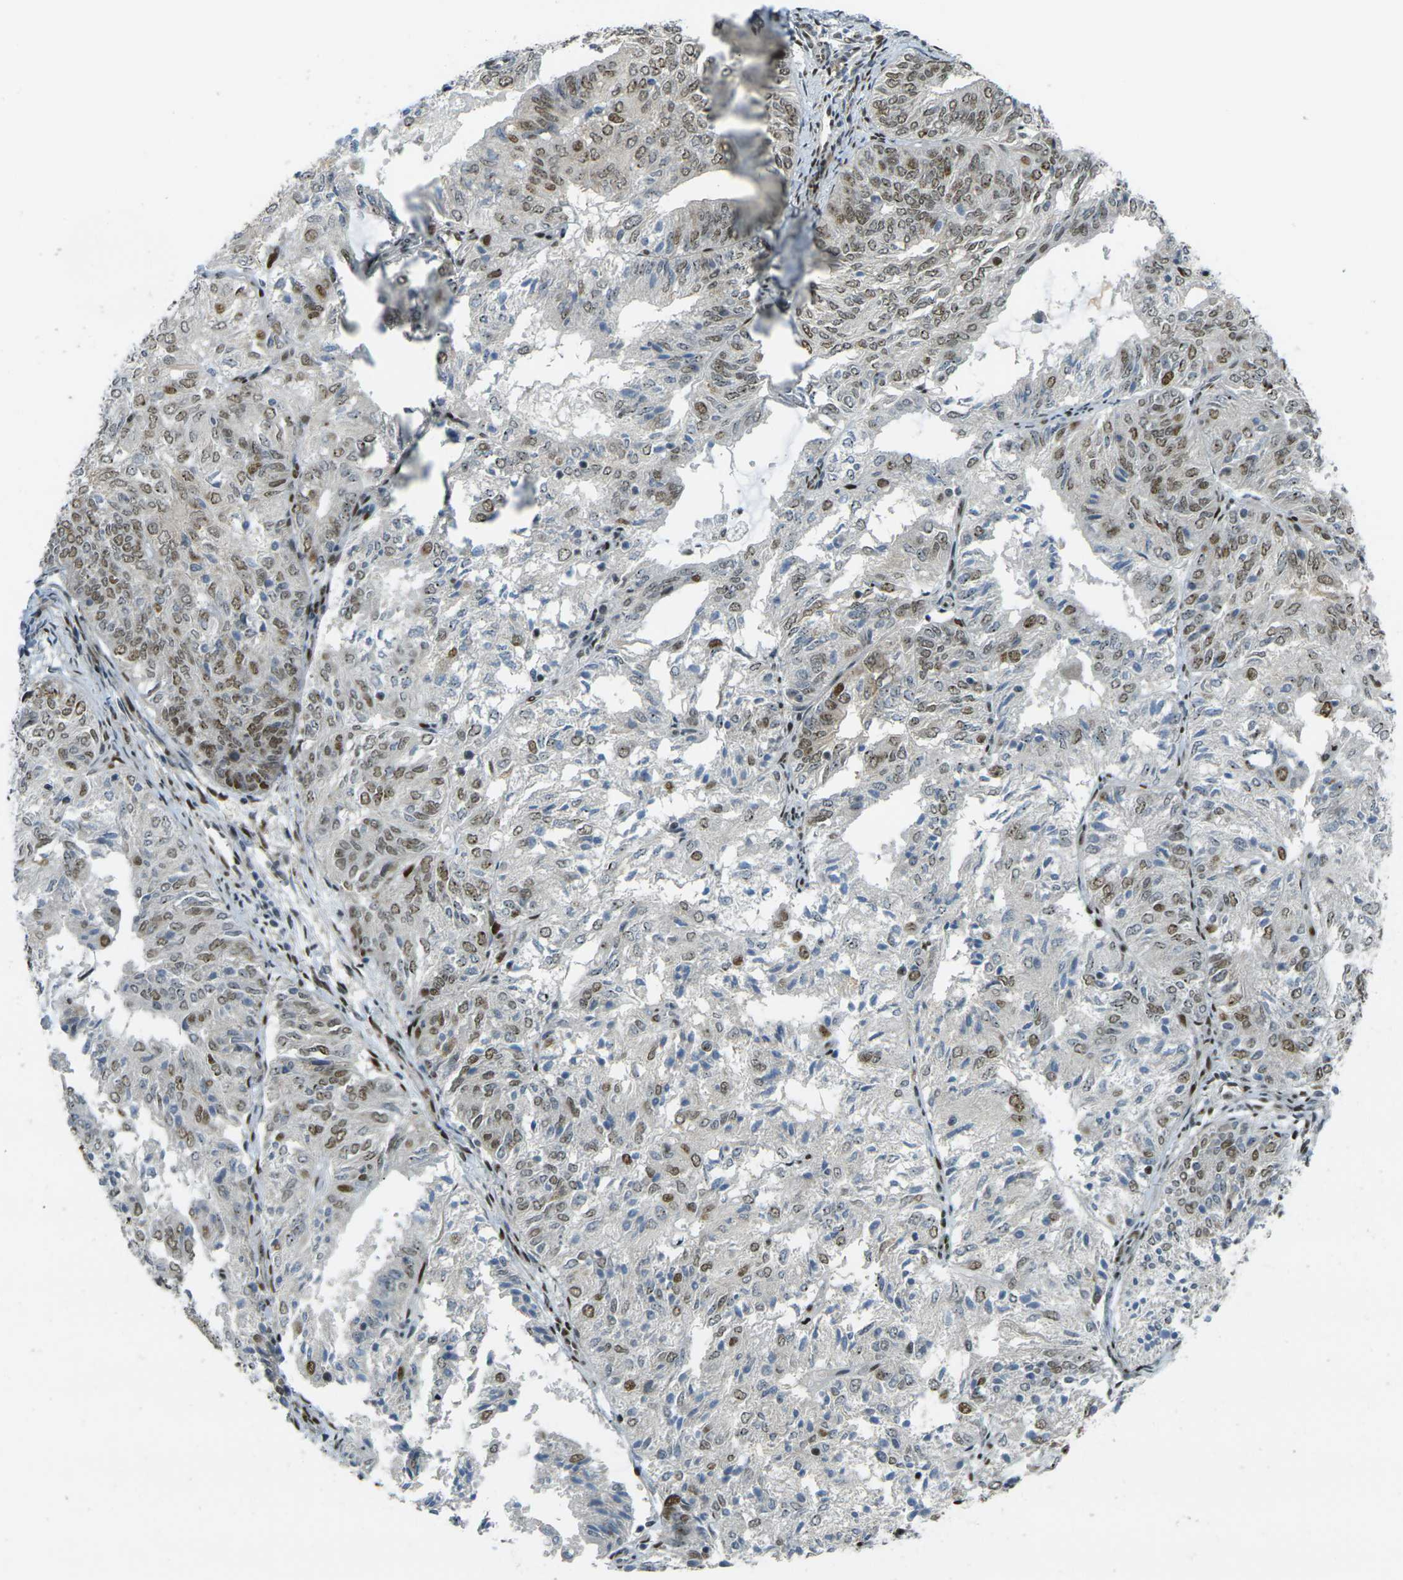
{"staining": {"intensity": "moderate", "quantity": ">75%", "location": "nuclear"}, "tissue": "endometrial cancer", "cell_type": "Tumor cells", "image_type": "cancer", "snomed": [{"axis": "morphology", "description": "Adenocarcinoma, NOS"}, {"axis": "topography", "description": "Uterus"}], "caption": "Immunohistochemistry (IHC) photomicrograph of neoplastic tissue: human endometrial cancer (adenocarcinoma) stained using IHC exhibits medium levels of moderate protein expression localized specifically in the nuclear of tumor cells, appearing as a nuclear brown color.", "gene": "UBE2C", "patient": {"sex": "female", "age": 60}}